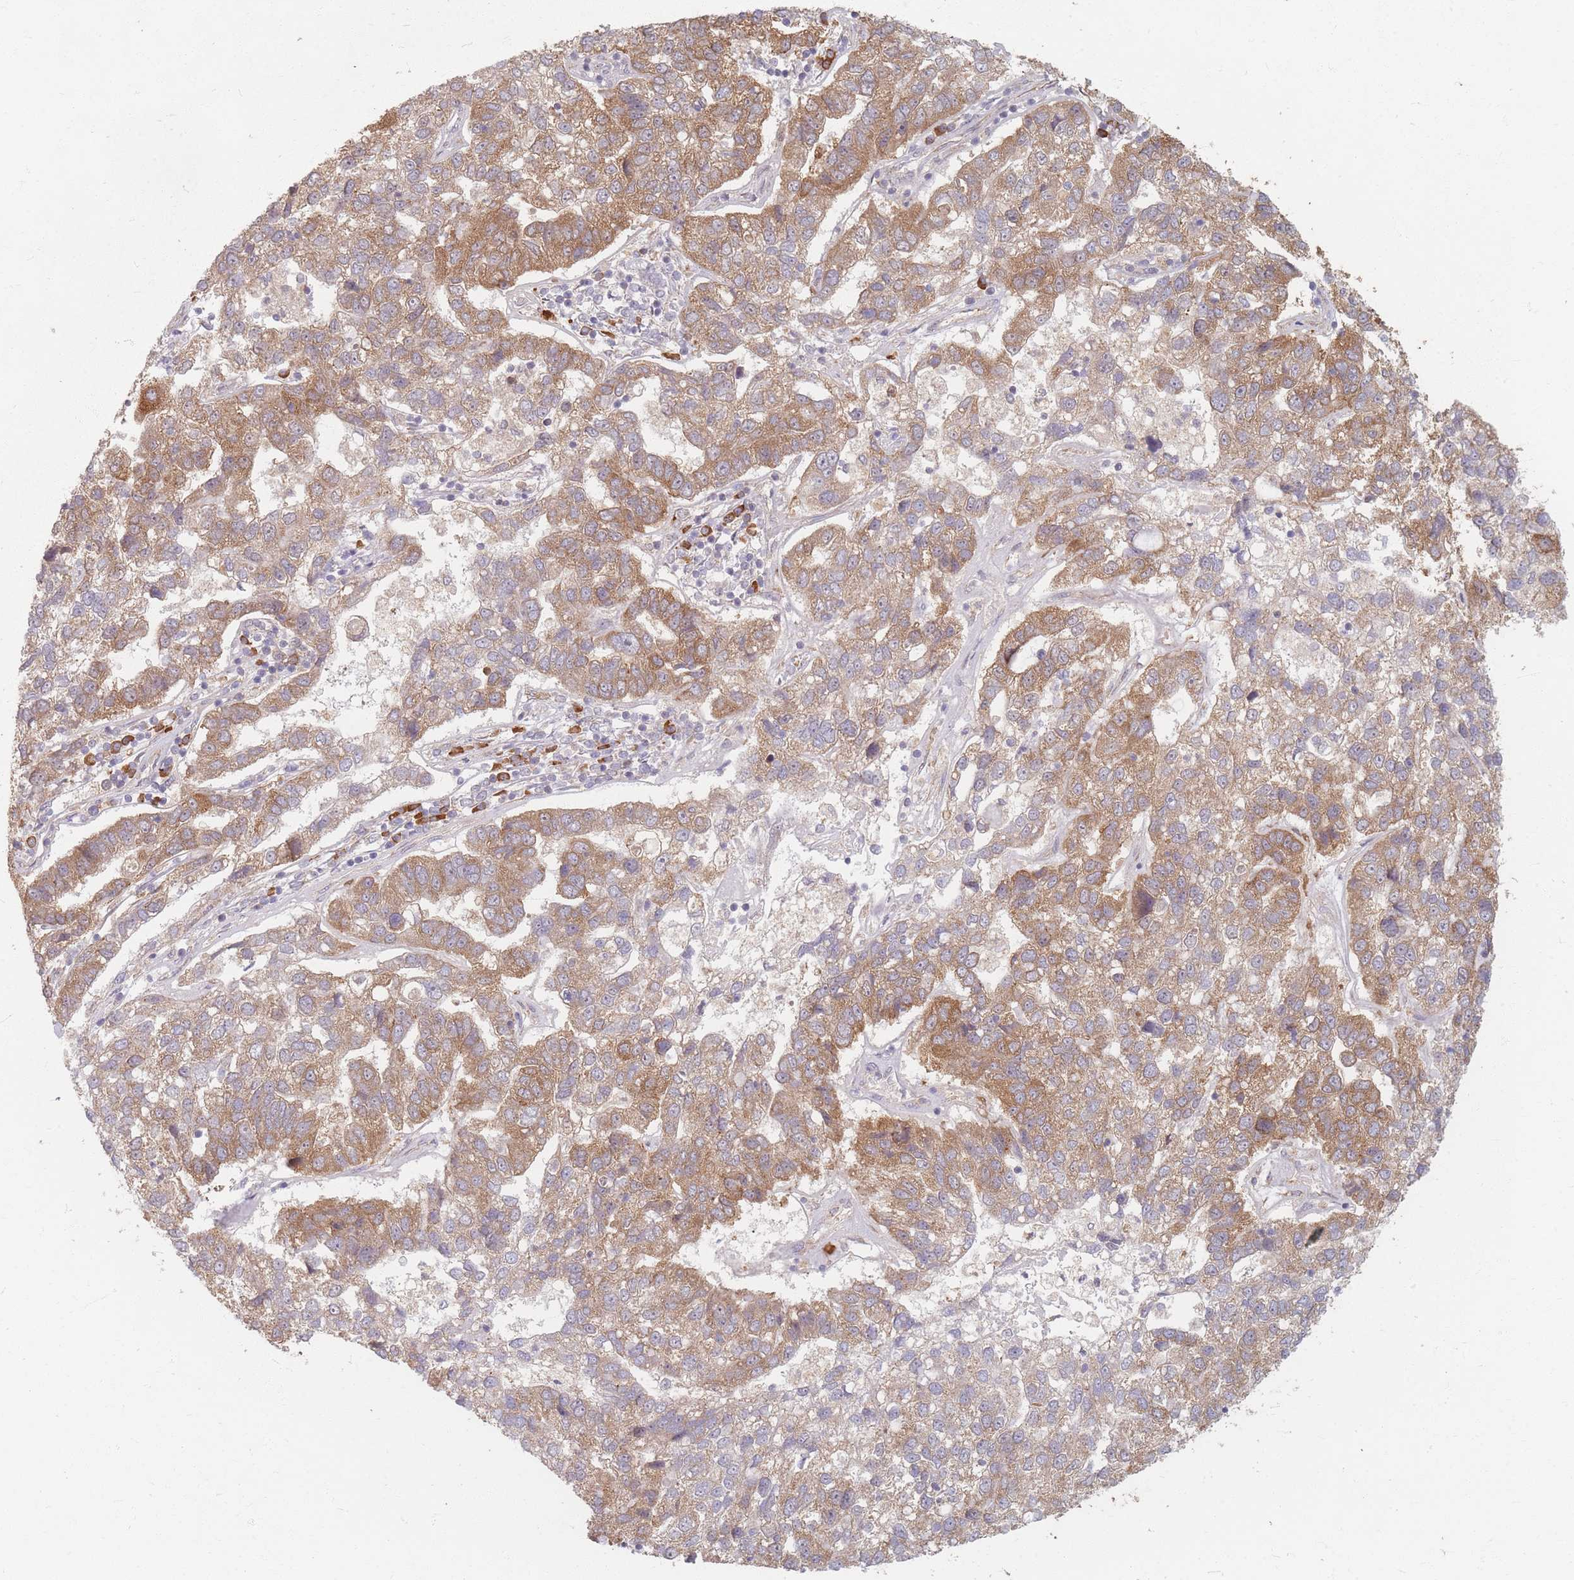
{"staining": {"intensity": "moderate", "quantity": ">75%", "location": "cytoplasmic/membranous"}, "tissue": "pancreatic cancer", "cell_type": "Tumor cells", "image_type": "cancer", "snomed": [{"axis": "morphology", "description": "Adenocarcinoma, NOS"}, {"axis": "topography", "description": "Pancreas"}], "caption": "Adenocarcinoma (pancreatic) was stained to show a protein in brown. There is medium levels of moderate cytoplasmic/membranous positivity in about >75% of tumor cells. (Stains: DAB in brown, nuclei in blue, Microscopy: brightfield microscopy at high magnification).", "gene": "SMIM14", "patient": {"sex": "female", "age": 61}}